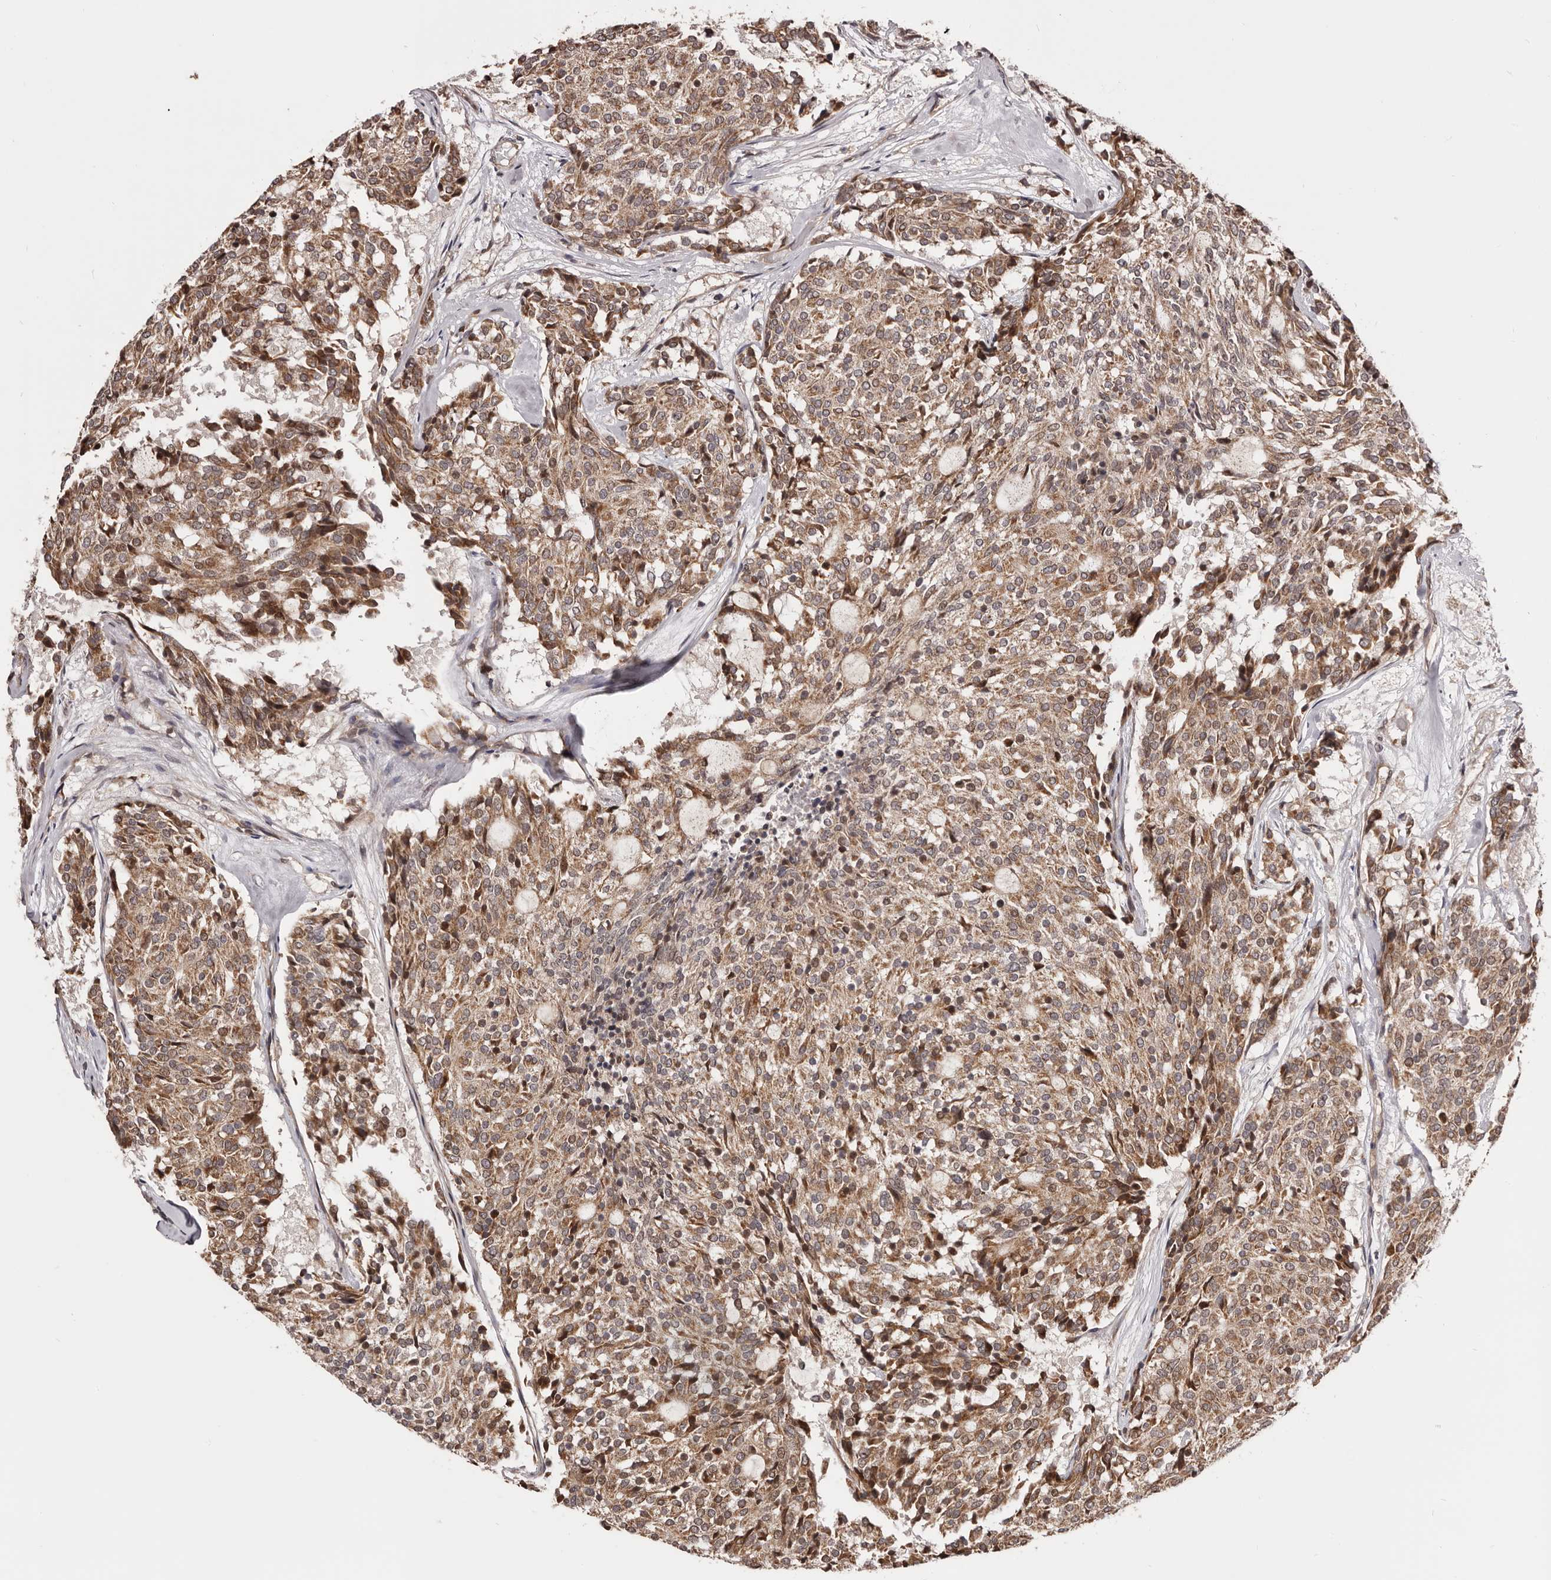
{"staining": {"intensity": "moderate", "quantity": ">75%", "location": "cytoplasmic/membranous,nuclear"}, "tissue": "carcinoid", "cell_type": "Tumor cells", "image_type": "cancer", "snomed": [{"axis": "morphology", "description": "Carcinoid, malignant, NOS"}, {"axis": "topography", "description": "Pancreas"}], "caption": "Immunohistochemistry (IHC) (DAB (3,3'-diaminobenzidine)) staining of human carcinoid reveals moderate cytoplasmic/membranous and nuclear protein positivity in about >75% of tumor cells.", "gene": "NOL12", "patient": {"sex": "female", "age": 54}}